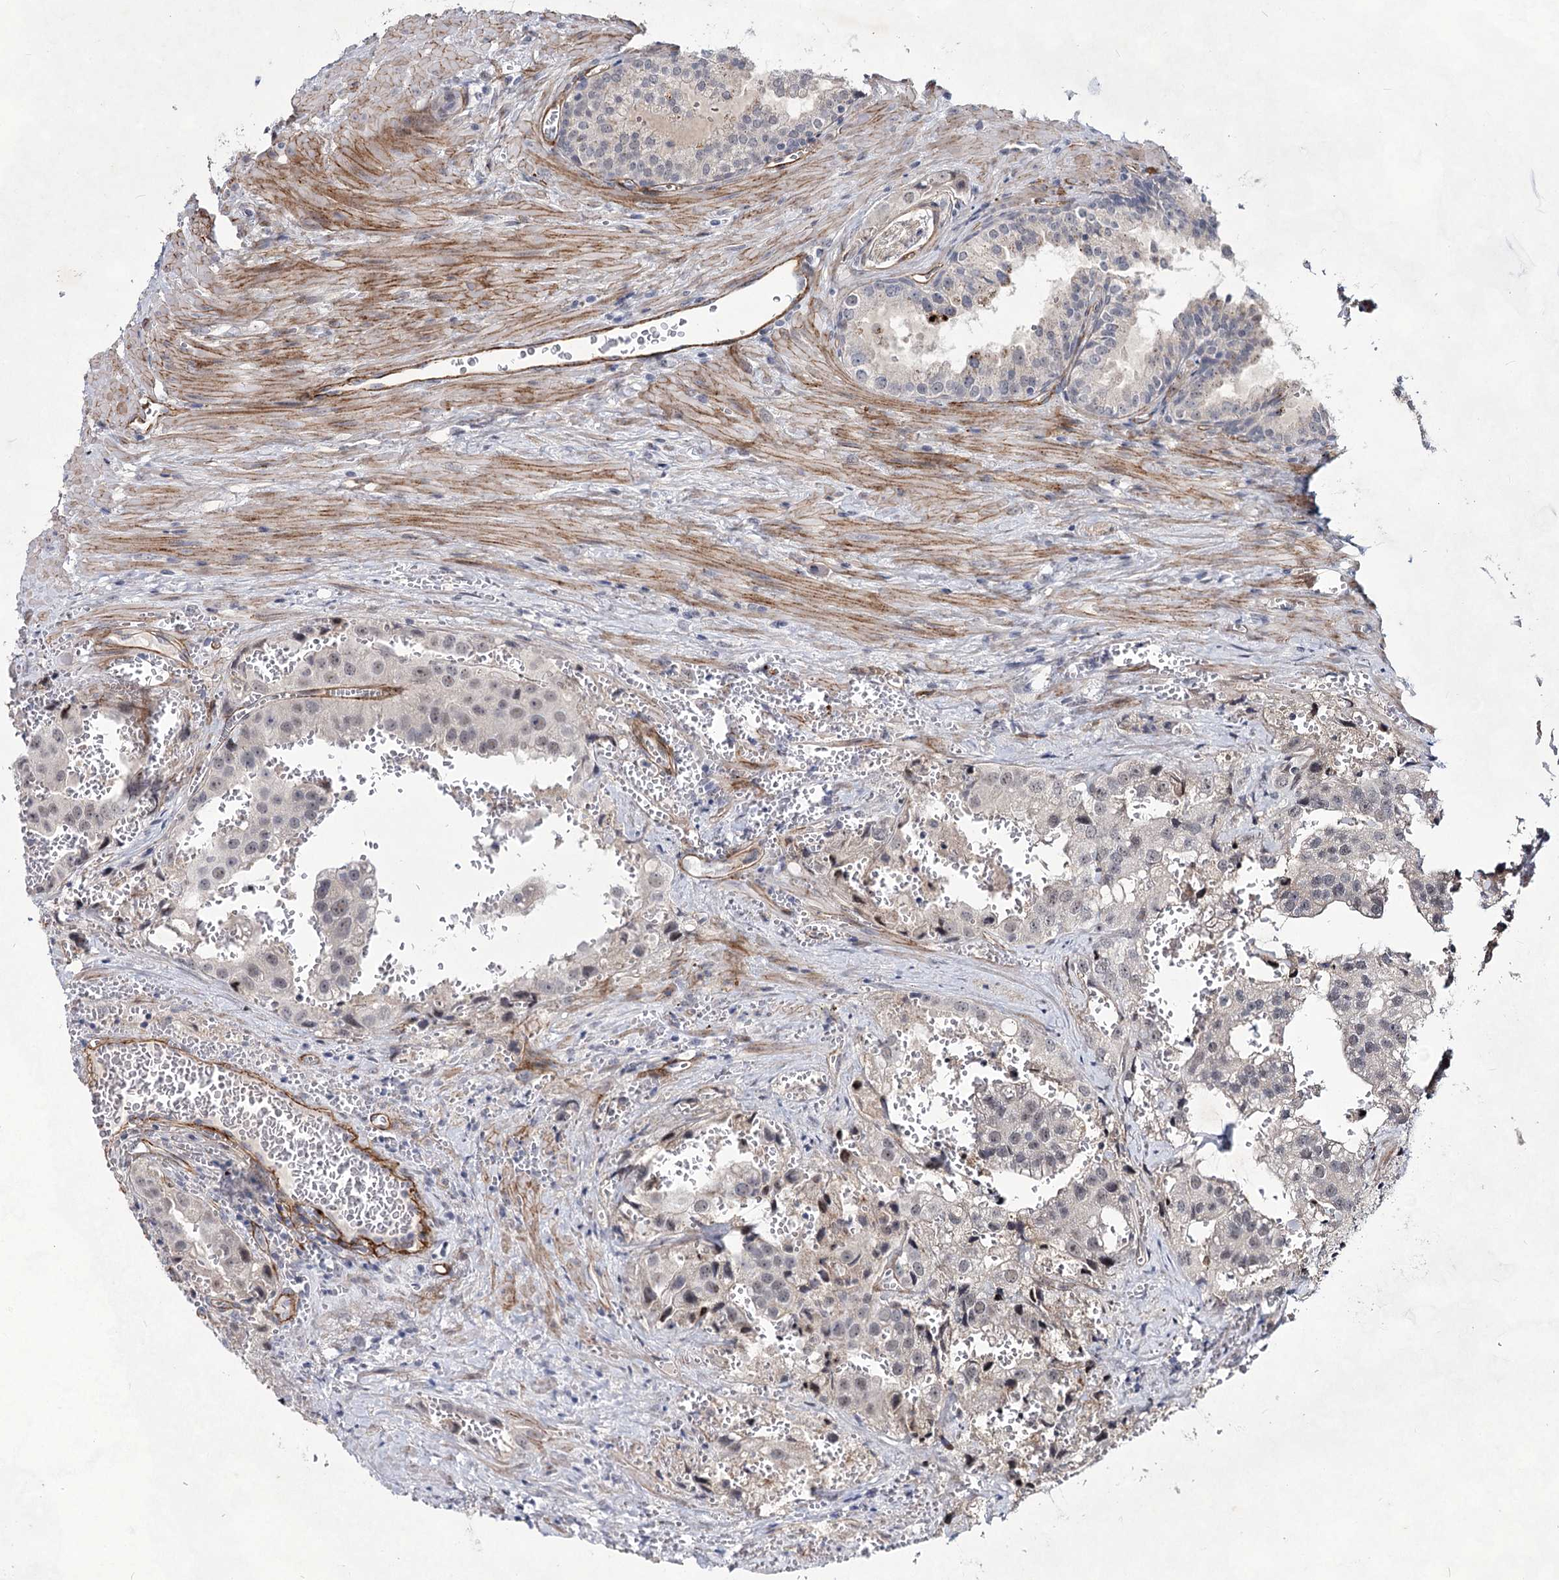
{"staining": {"intensity": "negative", "quantity": "none", "location": "none"}, "tissue": "prostate cancer", "cell_type": "Tumor cells", "image_type": "cancer", "snomed": [{"axis": "morphology", "description": "Adenocarcinoma, High grade"}, {"axis": "topography", "description": "Prostate"}], "caption": "The image shows no significant staining in tumor cells of high-grade adenocarcinoma (prostate). The staining was performed using DAB (3,3'-diaminobenzidine) to visualize the protein expression in brown, while the nuclei were stained in blue with hematoxylin (Magnification: 20x).", "gene": "ATL2", "patient": {"sex": "male", "age": 68}}